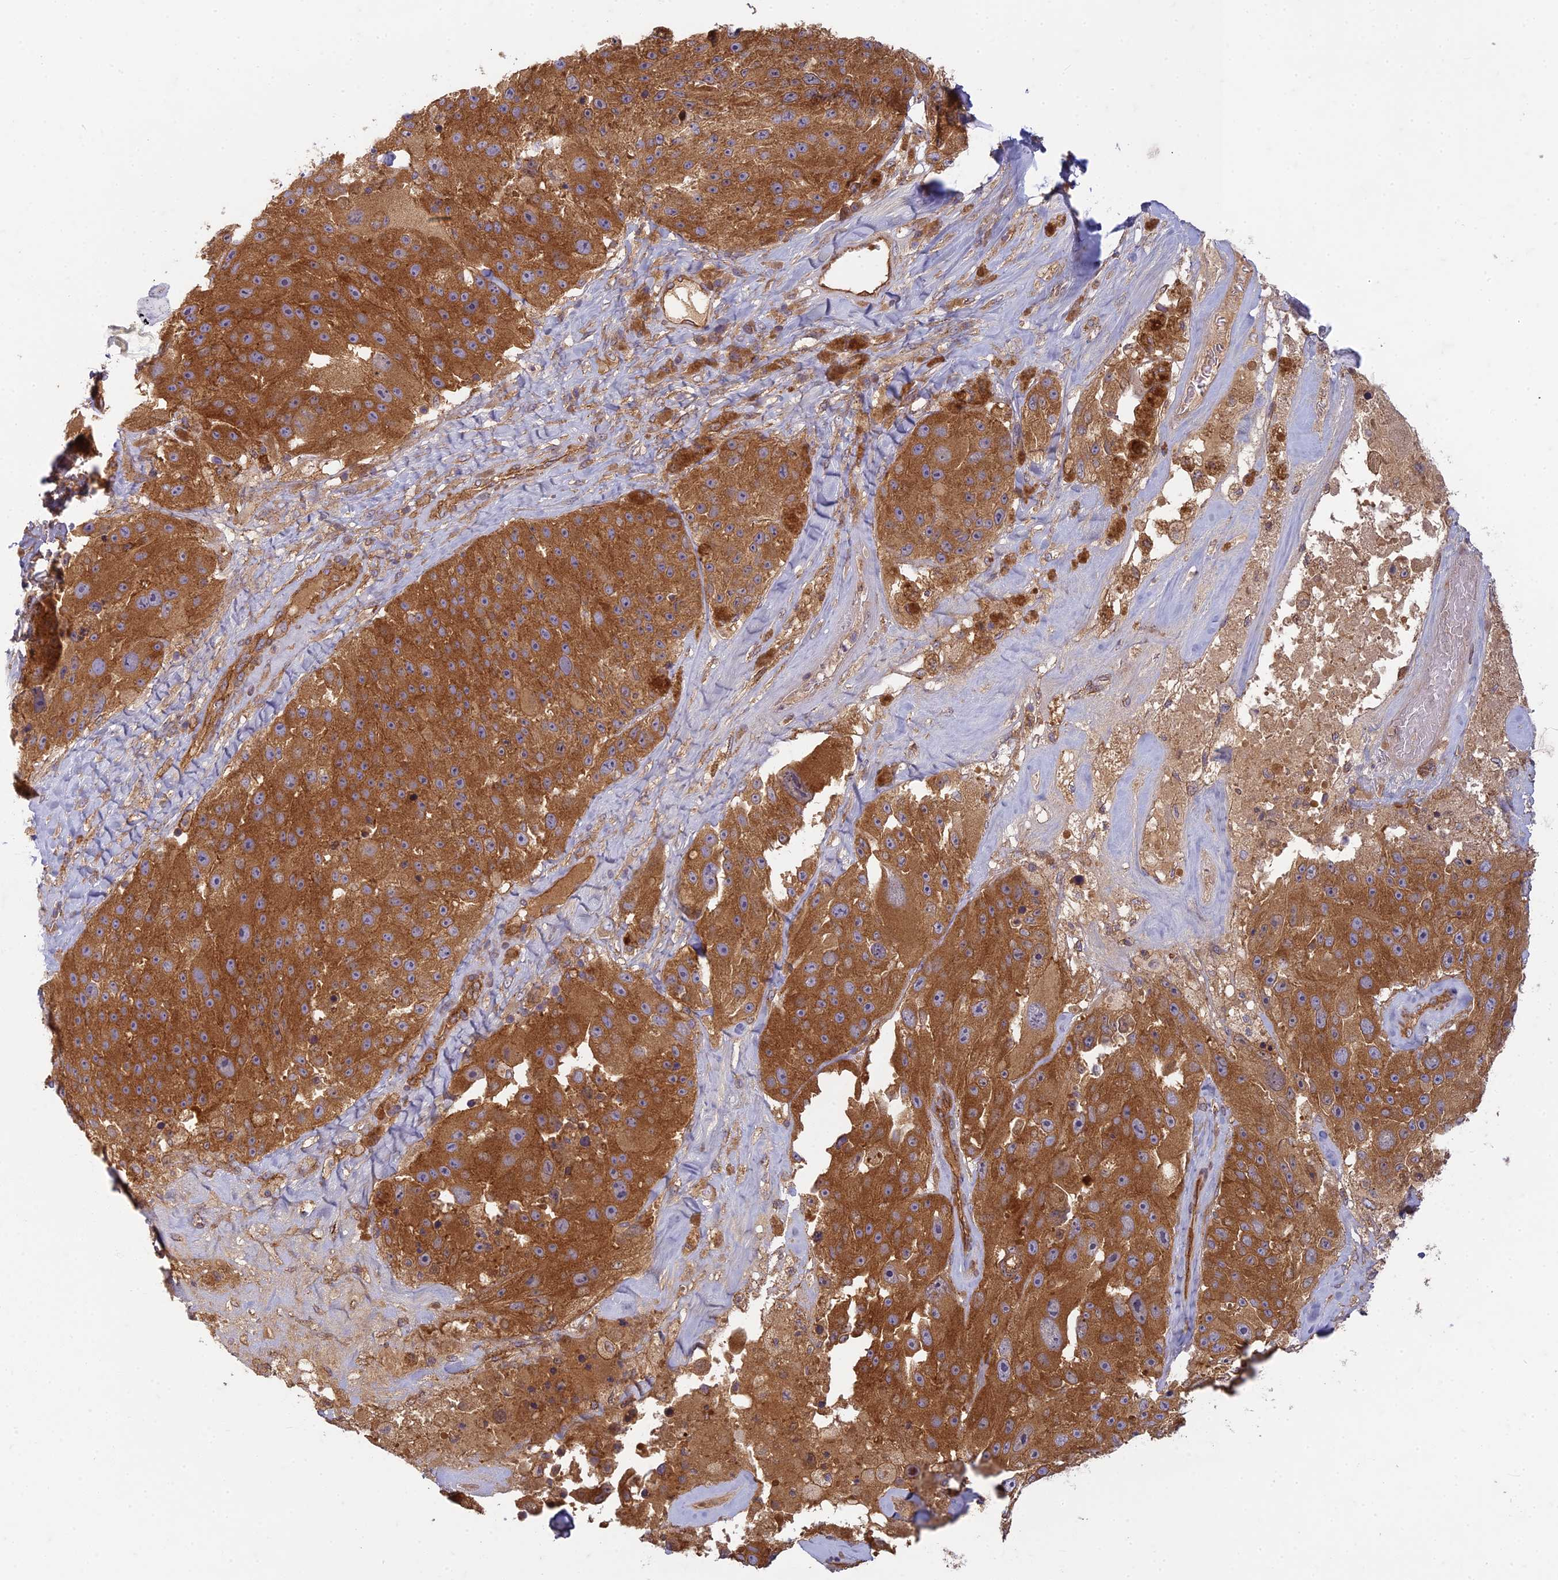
{"staining": {"intensity": "strong", "quantity": ">75%", "location": "cytoplasmic/membranous"}, "tissue": "melanoma", "cell_type": "Tumor cells", "image_type": "cancer", "snomed": [{"axis": "morphology", "description": "Malignant melanoma, Metastatic site"}, {"axis": "topography", "description": "Lymph node"}], "caption": "A high amount of strong cytoplasmic/membranous expression is seen in about >75% of tumor cells in melanoma tissue.", "gene": "TCF25", "patient": {"sex": "male", "age": 62}}